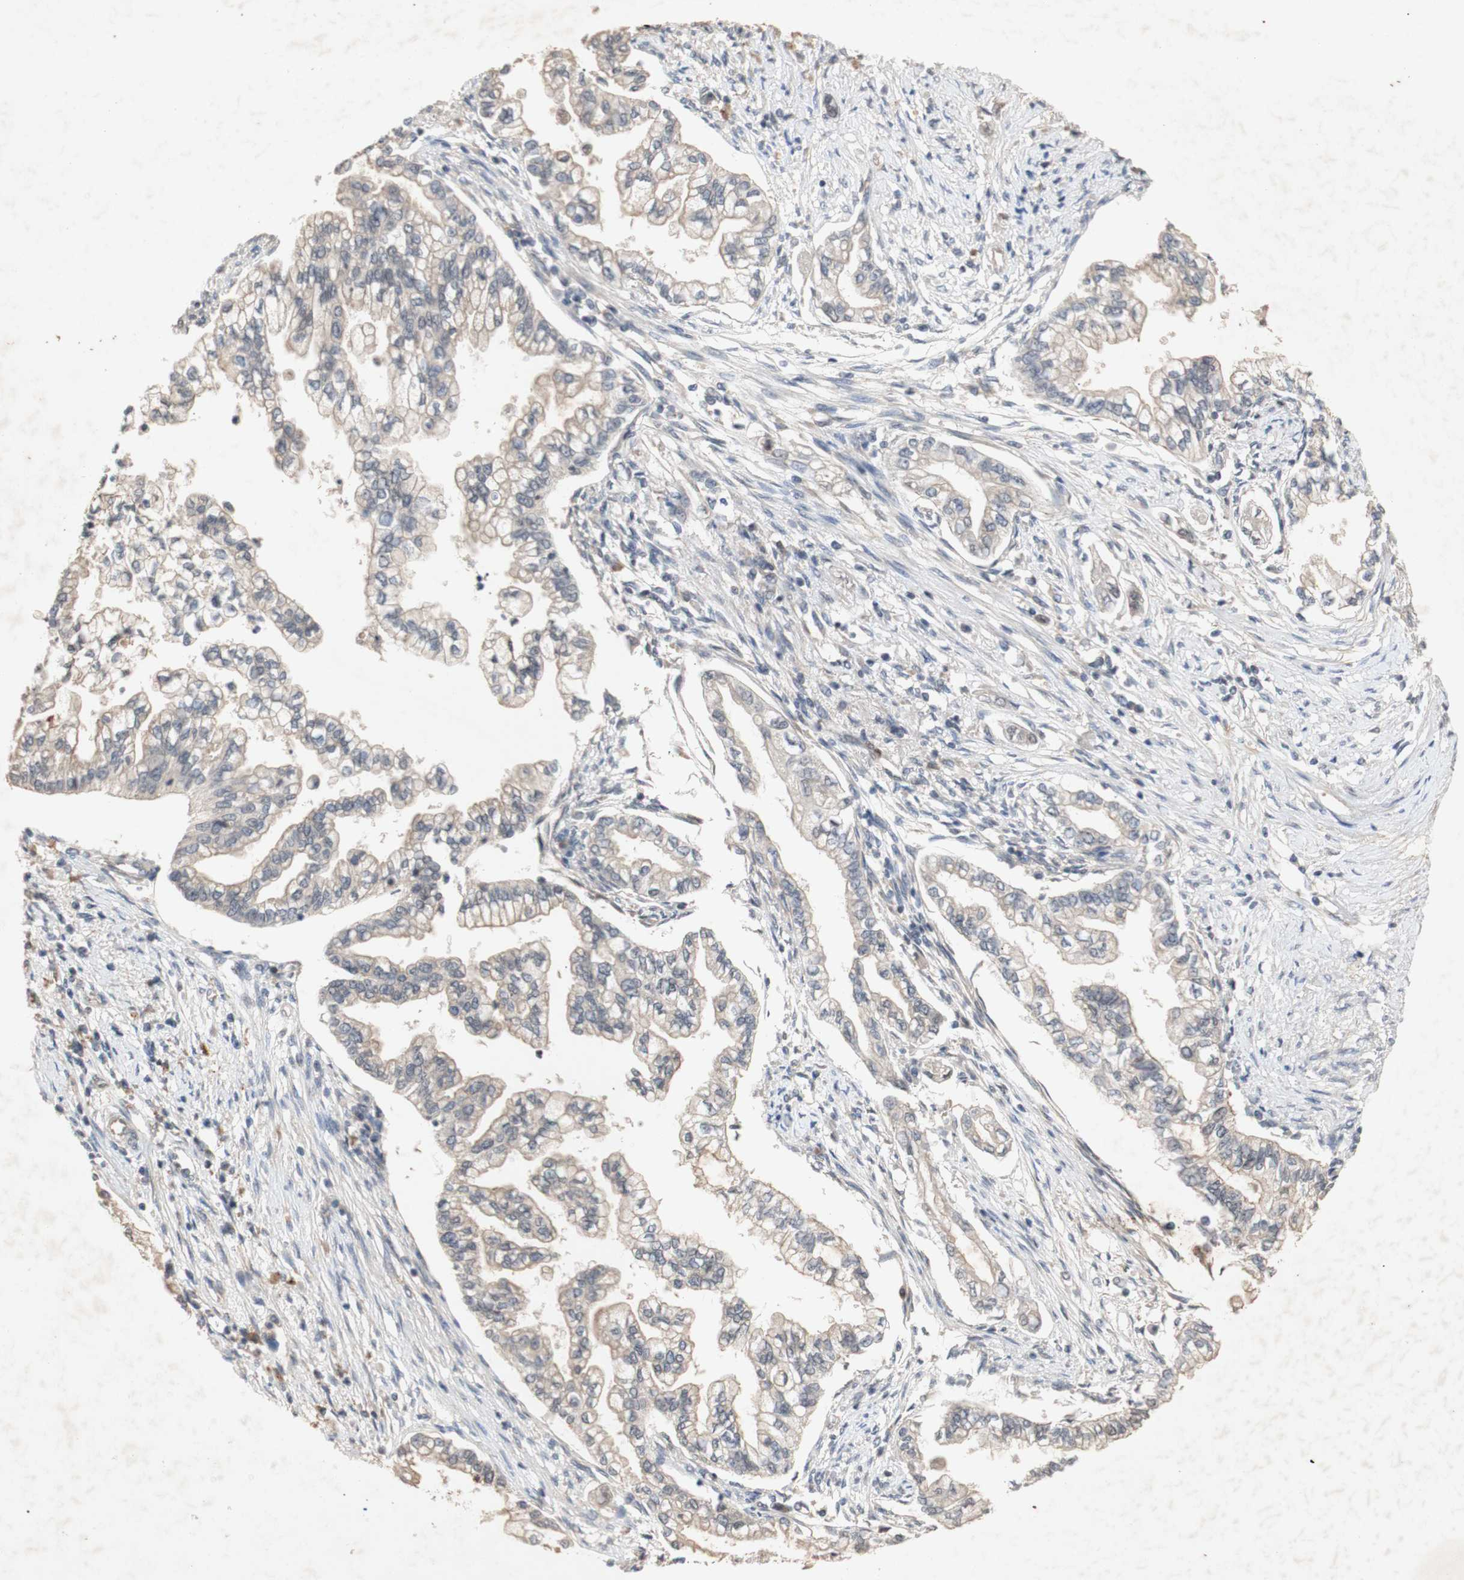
{"staining": {"intensity": "moderate", "quantity": ">75%", "location": "cytoplasmic/membranous"}, "tissue": "pancreatic cancer", "cell_type": "Tumor cells", "image_type": "cancer", "snomed": [{"axis": "morphology", "description": "Normal tissue, NOS"}, {"axis": "topography", "description": "Pancreas"}], "caption": "This histopathology image exhibits pancreatic cancer stained with IHC to label a protein in brown. The cytoplasmic/membranous of tumor cells show moderate positivity for the protein. Nuclei are counter-stained blue.", "gene": "FOSB", "patient": {"sex": "male", "age": 42}}